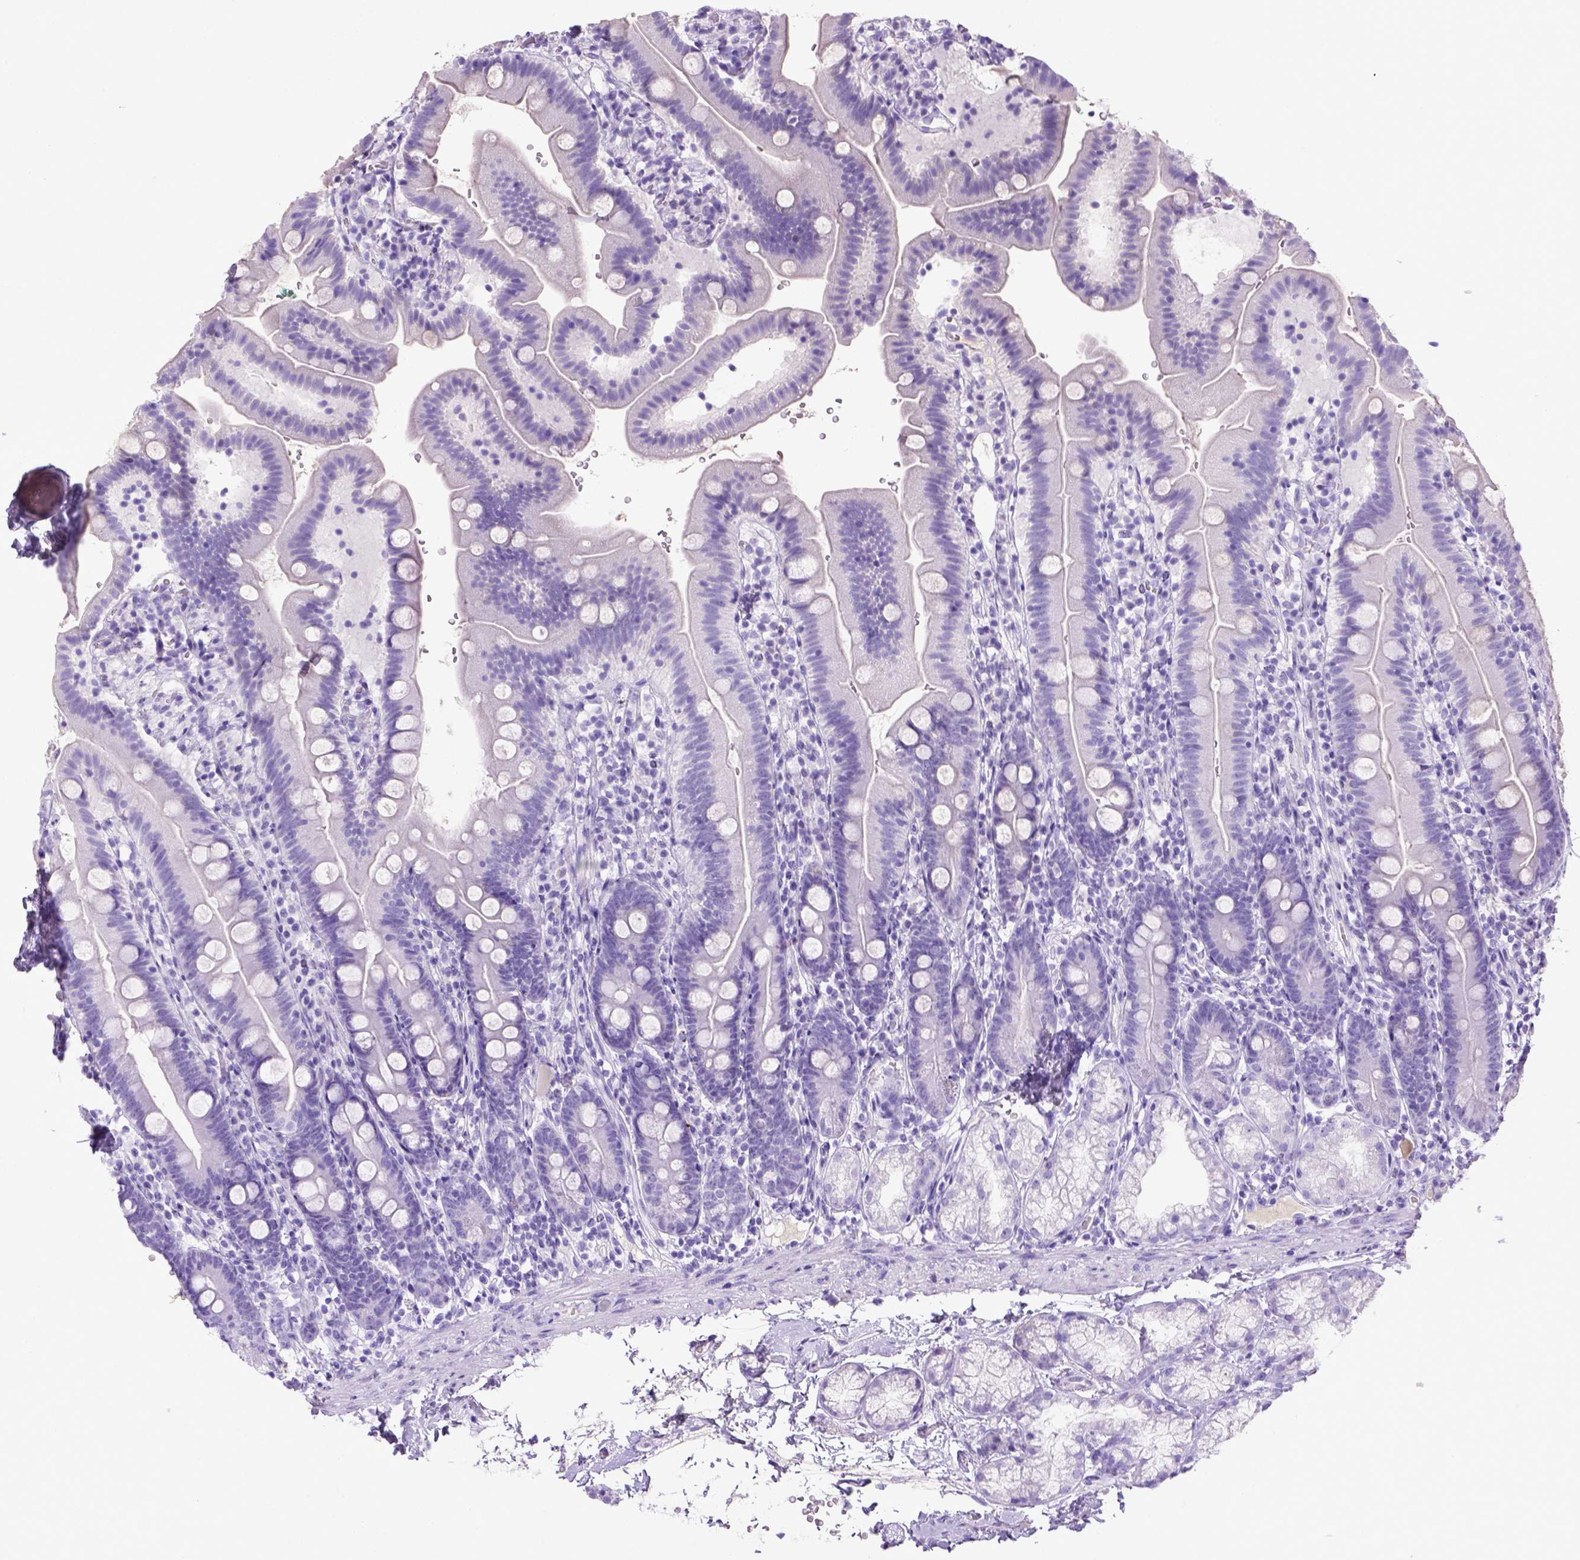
{"staining": {"intensity": "negative", "quantity": "none", "location": "none"}, "tissue": "duodenum", "cell_type": "Glandular cells", "image_type": "normal", "snomed": [{"axis": "morphology", "description": "Normal tissue, NOS"}, {"axis": "topography", "description": "Duodenum"}], "caption": "Immunohistochemistry histopathology image of normal human duodenum stained for a protein (brown), which demonstrates no staining in glandular cells.", "gene": "ITIH4", "patient": {"sex": "female", "age": 67}}